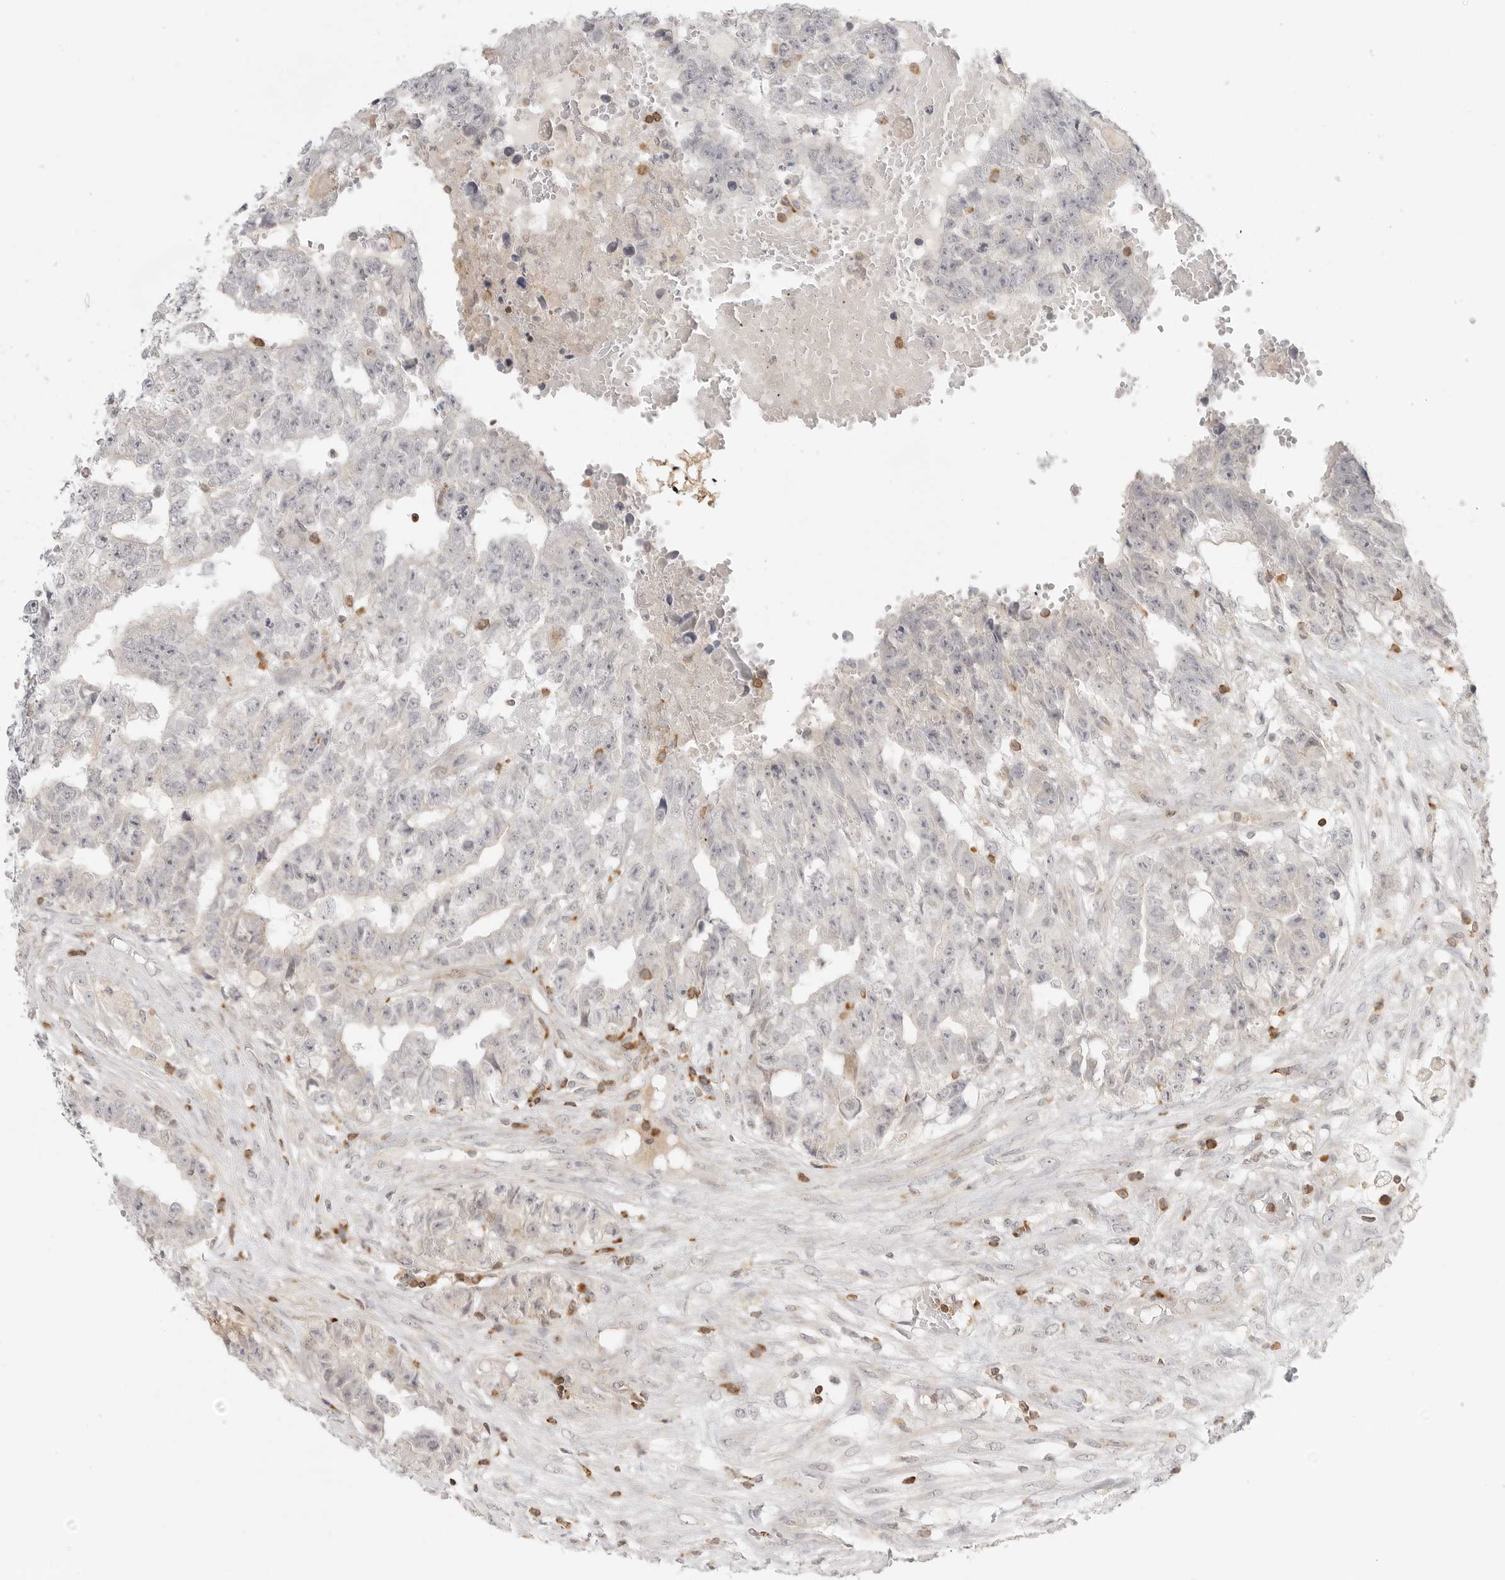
{"staining": {"intensity": "negative", "quantity": "none", "location": "none"}, "tissue": "testis cancer", "cell_type": "Tumor cells", "image_type": "cancer", "snomed": [{"axis": "morphology", "description": "Carcinoma, Embryonal, NOS"}, {"axis": "topography", "description": "Testis"}], "caption": "This micrograph is of embryonal carcinoma (testis) stained with immunohistochemistry to label a protein in brown with the nuclei are counter-stained blue. There is no positivity in tumor cells. (DAB (3,3'-diaminobenzidine) immunohistochemistry with hematoxylin counter stain).", "gene": "SH3KBP1", "patient": {"sex": "male", "age": 25}}